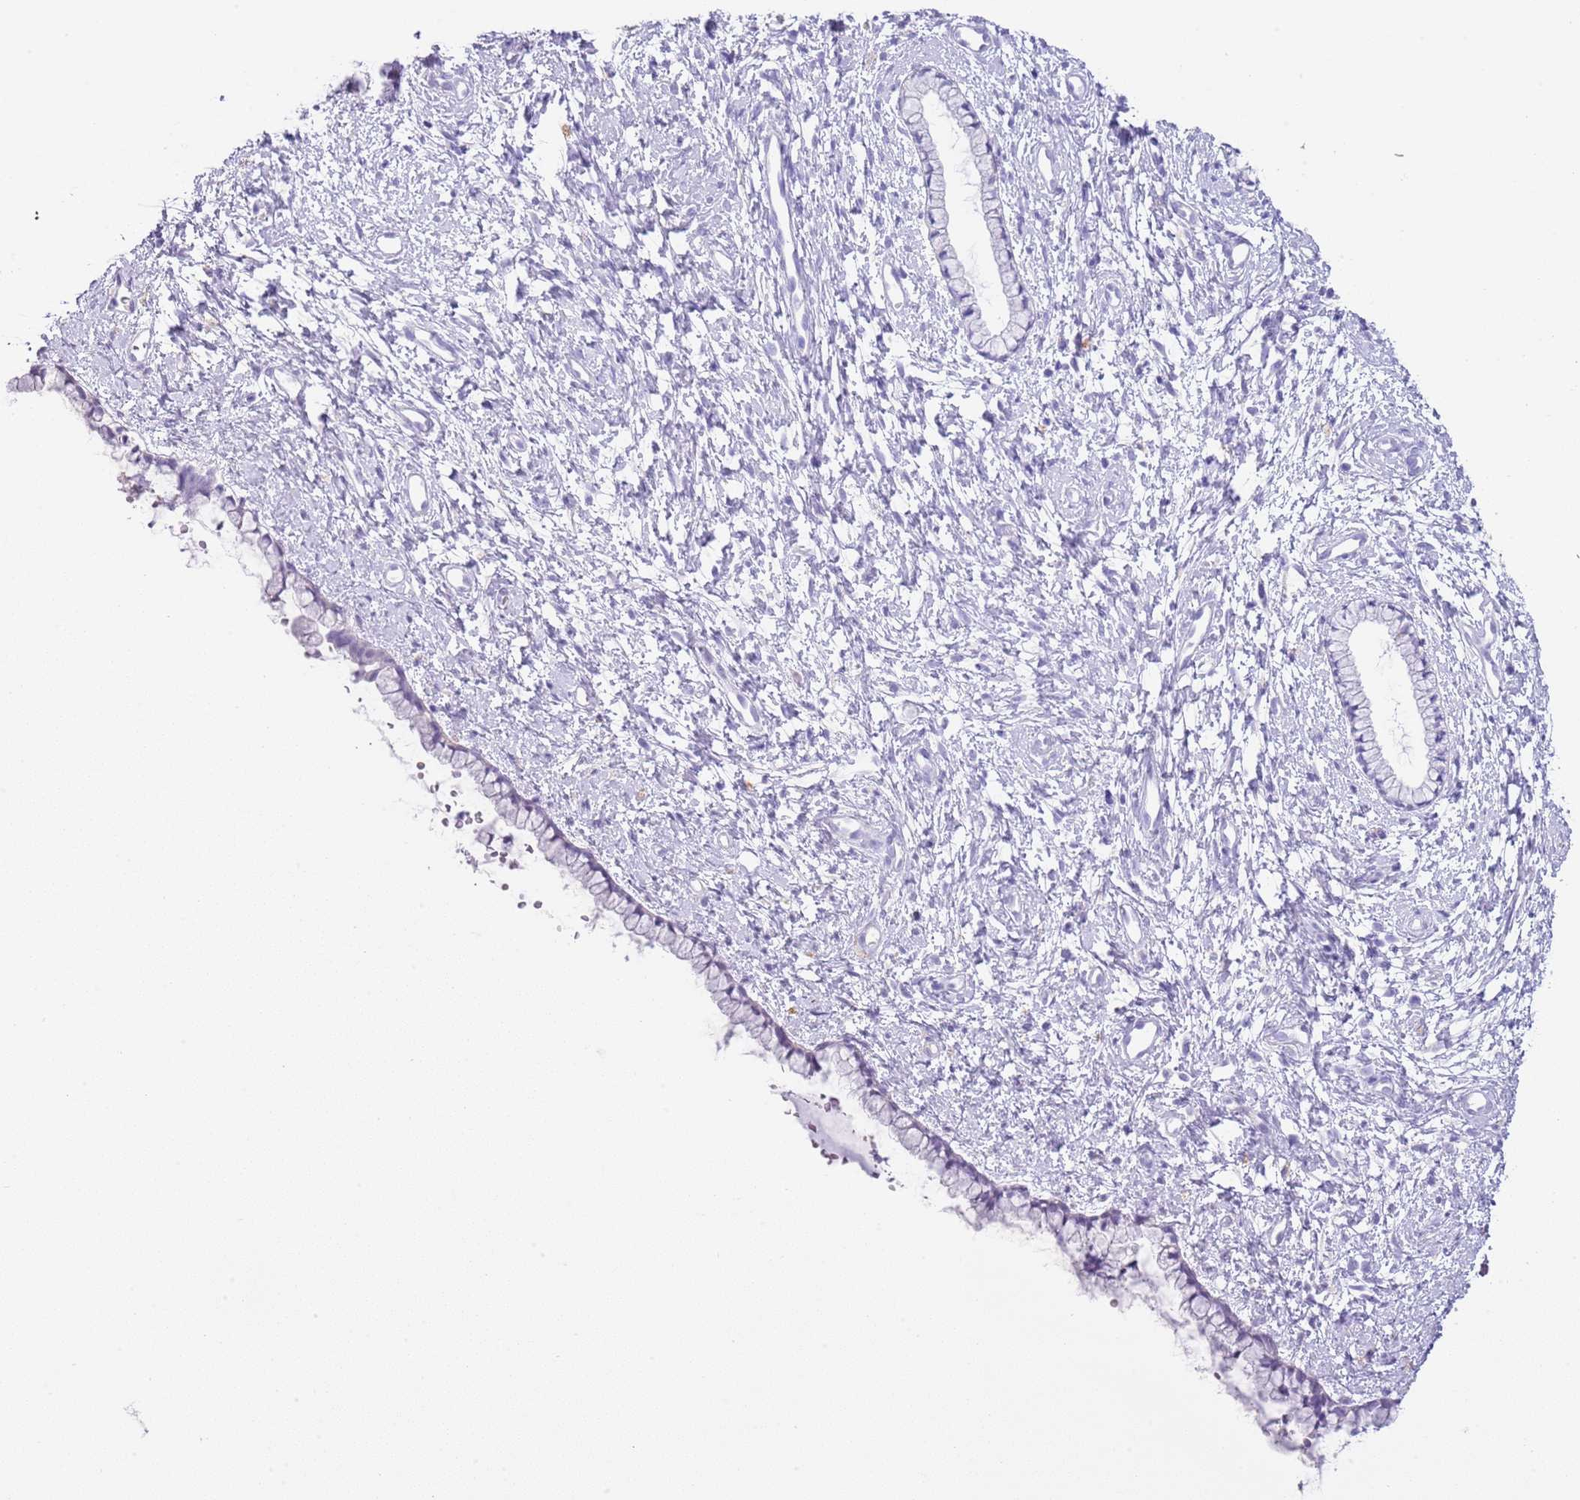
{"staining": {"intensity": "negative", "quantity": "none", "location": "none"}, "tissue": "cervix", "cell_type": "Glandular cells", "image_type": "normal", "snomed": [{"axis": "morphology", "description": "Normal tissue, NOS"}, {"axis": "topography", "description": "Cervix"}], "caption": "The image demonstrates no significant positivity in glandular cells of cervix.", "gene": "ABHD17C", "patient": {"sex": "female", "age": 57}}